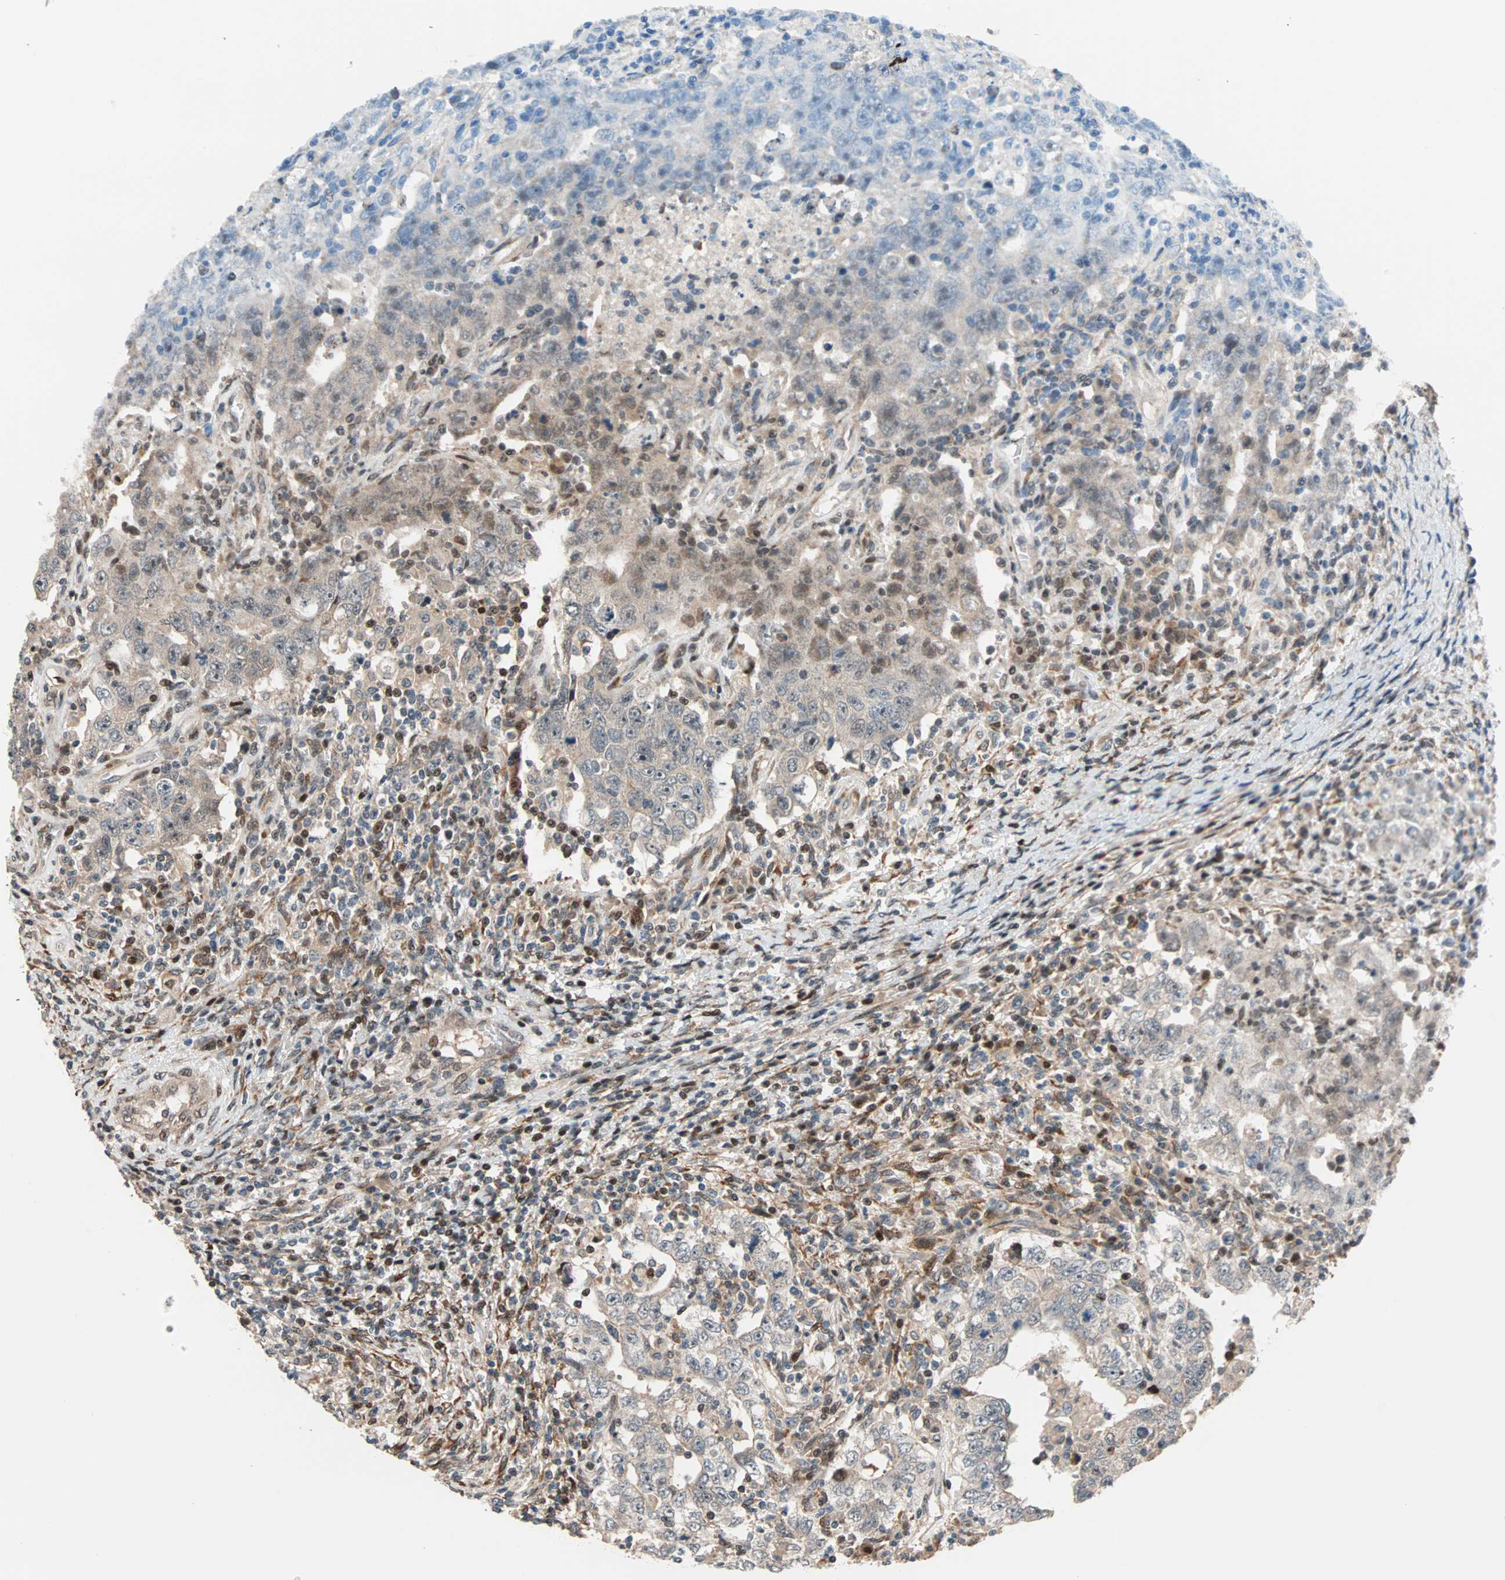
{"staining": {"intensity": "weak", "quantity": "25%-75%", "location": "cytoplasmic/membranous,nuclear"}, "tissue": "testis cancer", "cell_type": "Tumor cells", "image_type": "cancer", "snomed": [{"axis": "morphology", "description": "Carcinoma, Embryonal, NOS"}, {"axis": "topography", "description": "Testis"}], "caption": "An immunohistochemistry micrograph of tumor tissue is shown. Protein staining in brown labels weak cytoplasmic/membranous and nuclear positivity in testis cancer (embryonal carcinoma) within tumor cells.", "gene": "HECW1", "patient": {"sex": "male", "age": 26}}